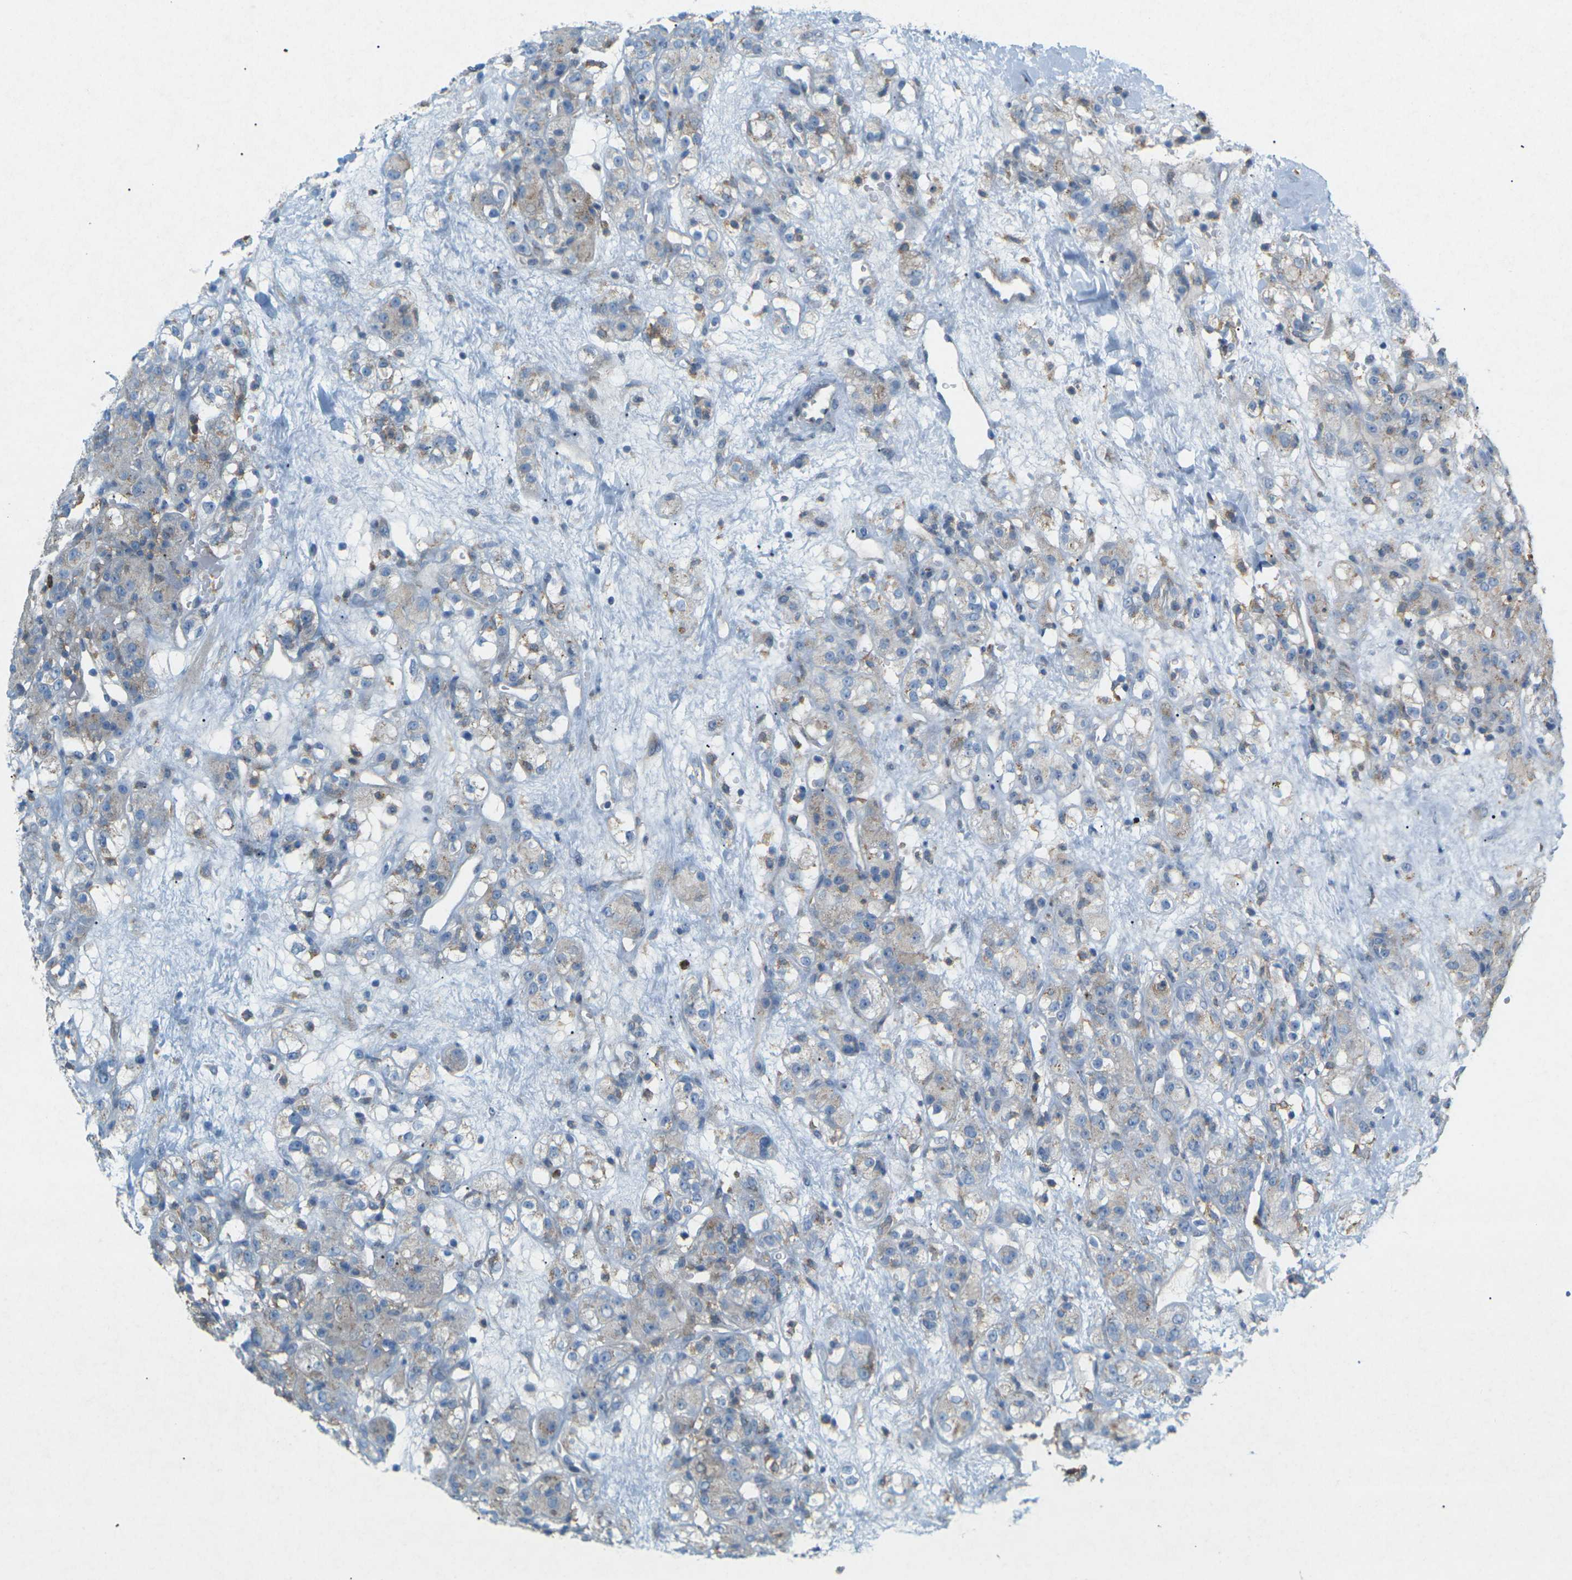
{"staining": {"intensity": "weak", "quantity": "25%-75%", "location": "cytoplasmic/membranous"}, "tissue": "renal cancer", "cell_type": "Tumor cells", "image_type": "cancer", "snomed": [{"axis": "morphology", "description": "Normal tissue, NOS"}, {"axis": "morphology", "description": "Adenocarcinoma, NOS"}, {"axis": "topography", "description": "Kidney"}], "caption": "A histopathology image showing weak cytoplasmic/membranous positivity in approximately 25%-75% of tumor cells in adenocarcinoma (renal), as visualized by brown immunohistochemical staining.", "gene": "STK11", "patient": {"sex": "male", "age": 61}}